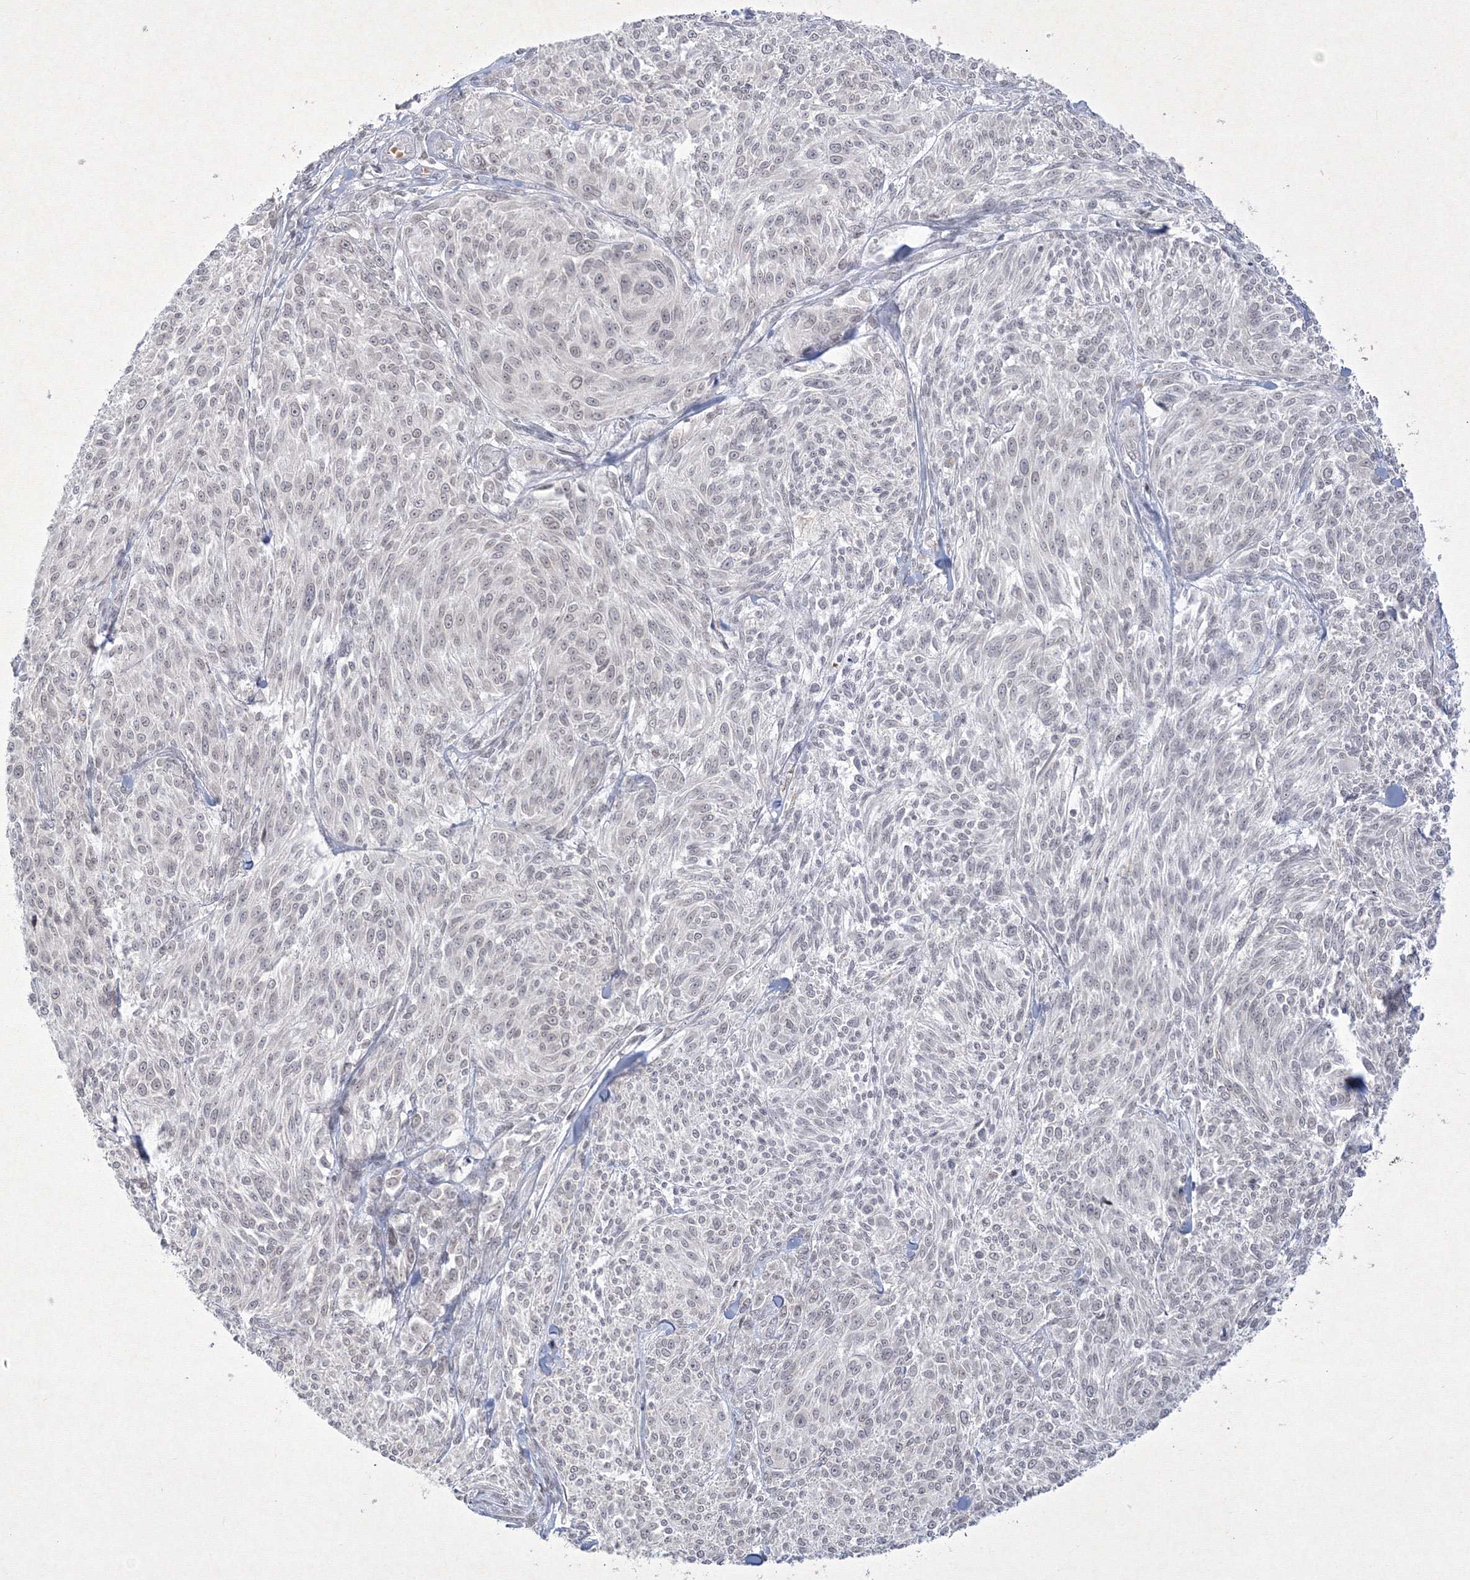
{"staining": {"intensity": "negative", "quantity": "none", "location": "none"}, "tissue": "melanoma", "cell_type": "Tumor cells", "image_type": "cancer", "snomed": [{"axis": "morphology", "description": "Malignant melanoma, NOS"}, {"axis": "topography", "description": "Skin of trunk"}], "caption": "This histopathology image is of malignant melanoma stained with immunohistochemistry (IHC) to label a protein in brown with the nuclei are counter-stained blue. There is no expression in tumor cells.", "gene": "NXPE3", "patient": {"sex": "male", "age": 71}}